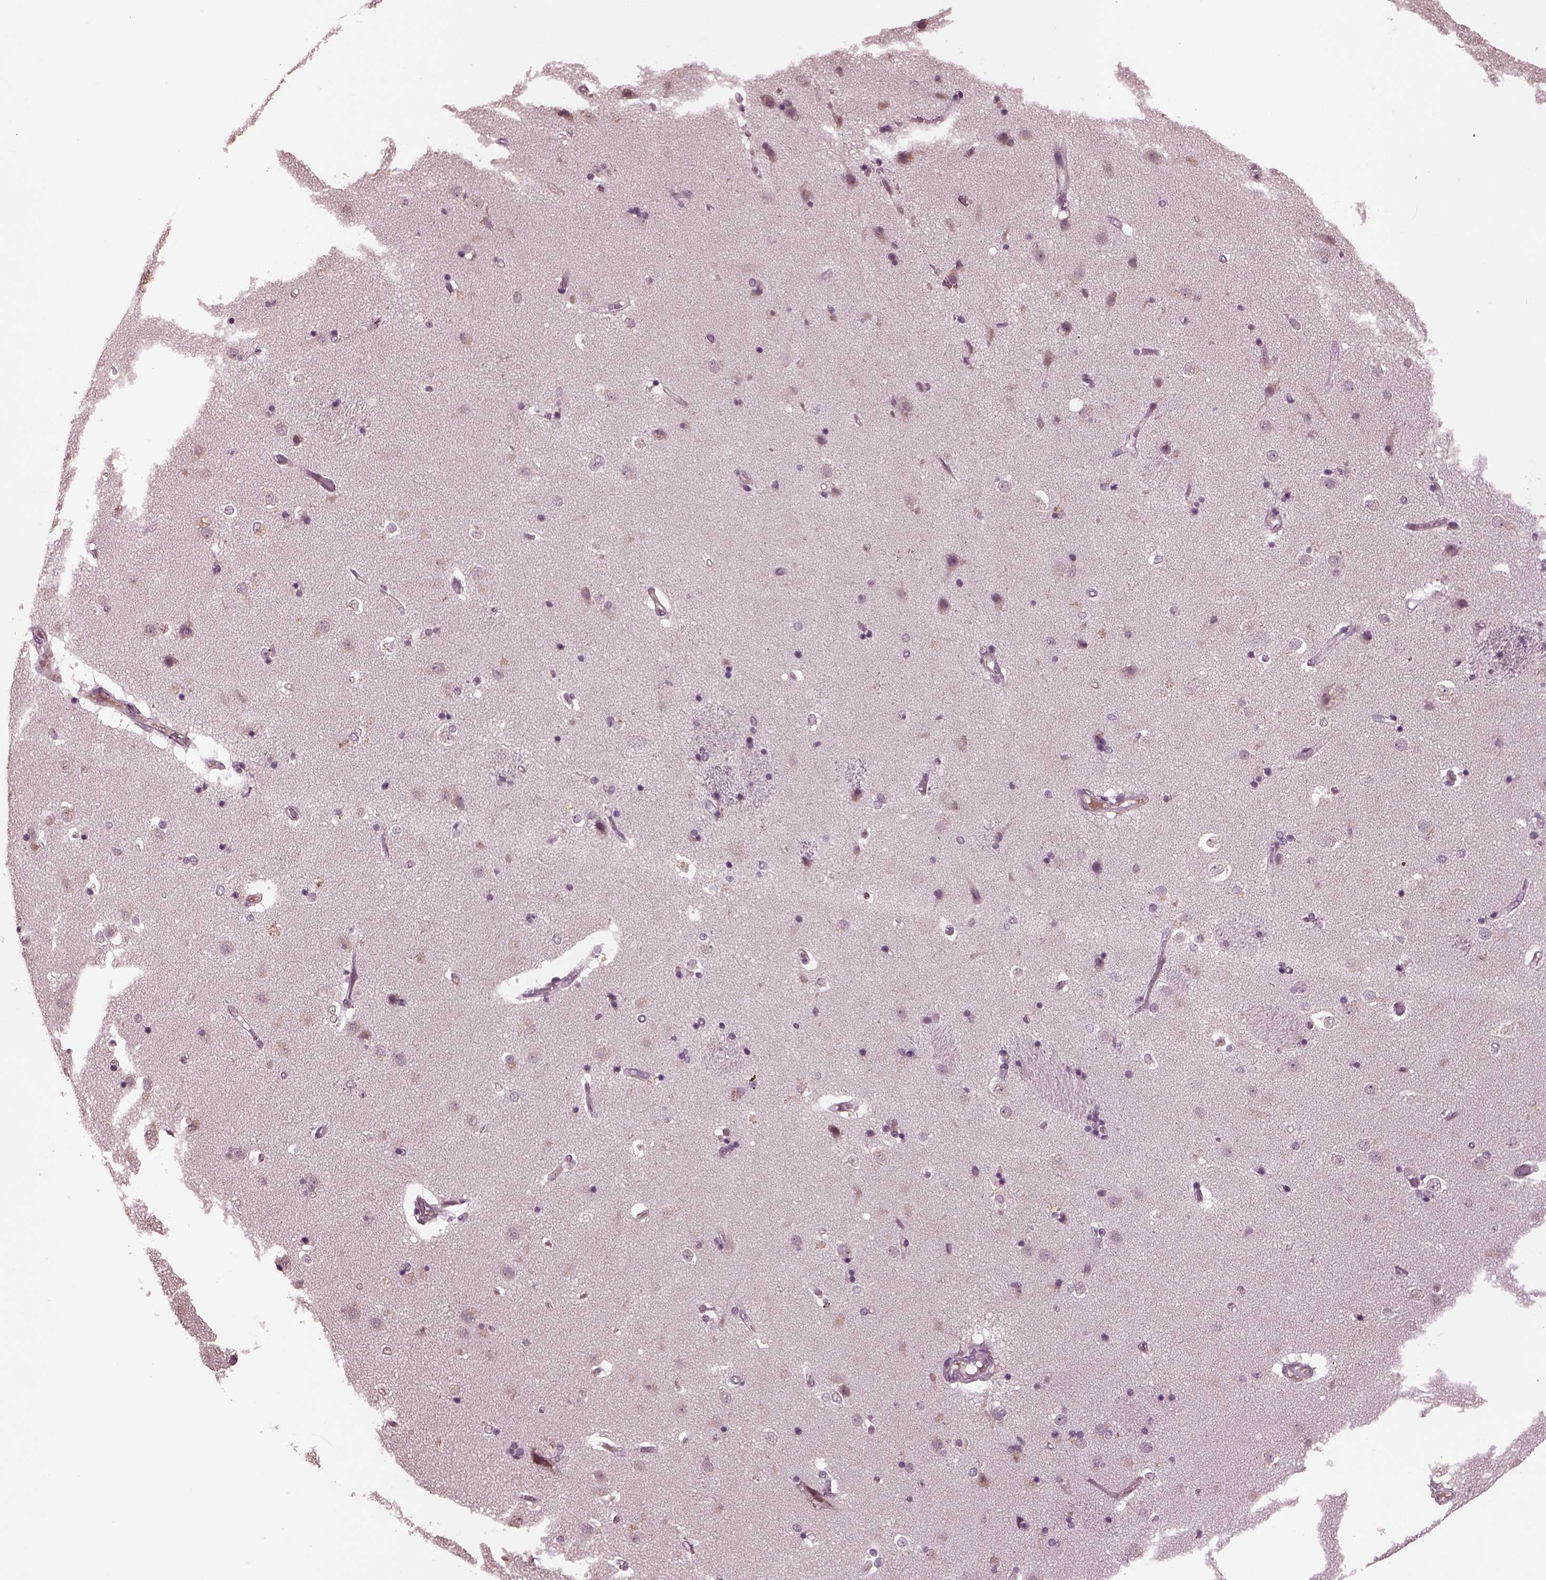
{"staining": {"intensity": "negative", "quantity": "none", "location": "none"}, "tissue": "caudate", "cell_type": "Glial cells", "image_type": "normal", "snomed": [{"axis": "morphology", "description": "Normal tissue, NOS"}, {"axis": "topography", "description": "Lateral ventricle wall"}], "caption": "Glial cells show no significant protein expression in benign caudate.", "gene": "IL18RAP", "patient": {"sex": "female", "age": 71}}